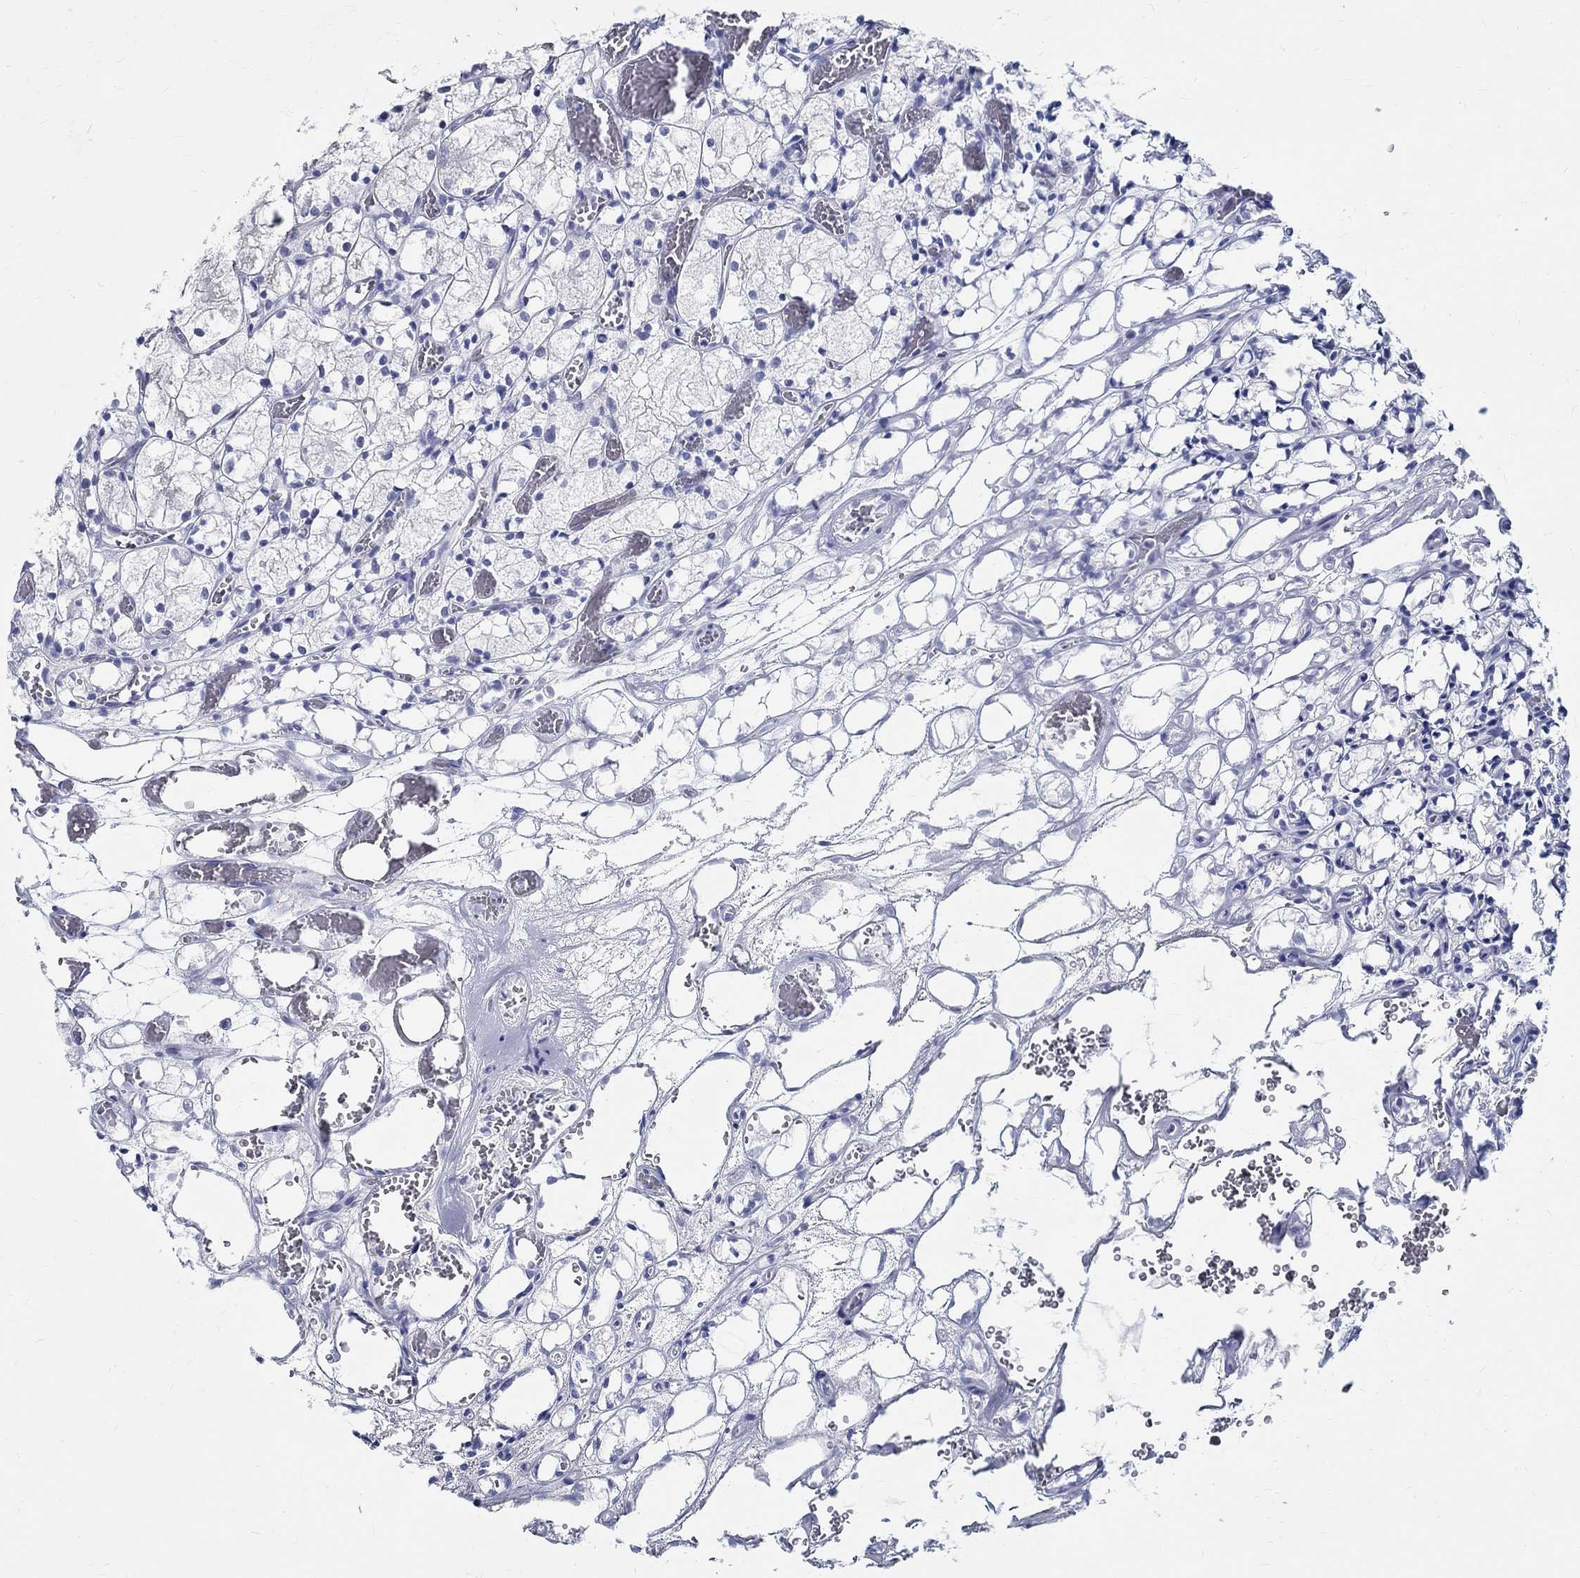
{"staining": {"intensity": "negative", "quantity": "none", "location": "none"}, "tissue": "renal cancer", "cell_type": "Tumor cells", "image_type": "cancer", "snomed": [{"axis": "morphology", "description": "Adenocarcinoma, NOS"}, {"axis": "topography", "description": "Kidney"}], "caption": "A micrograph of renal cancer stained for a protein displays no brown staining in tumor cells.", "gene": "TSPAN16", "patient": {"sex": "female", "age": 69}}